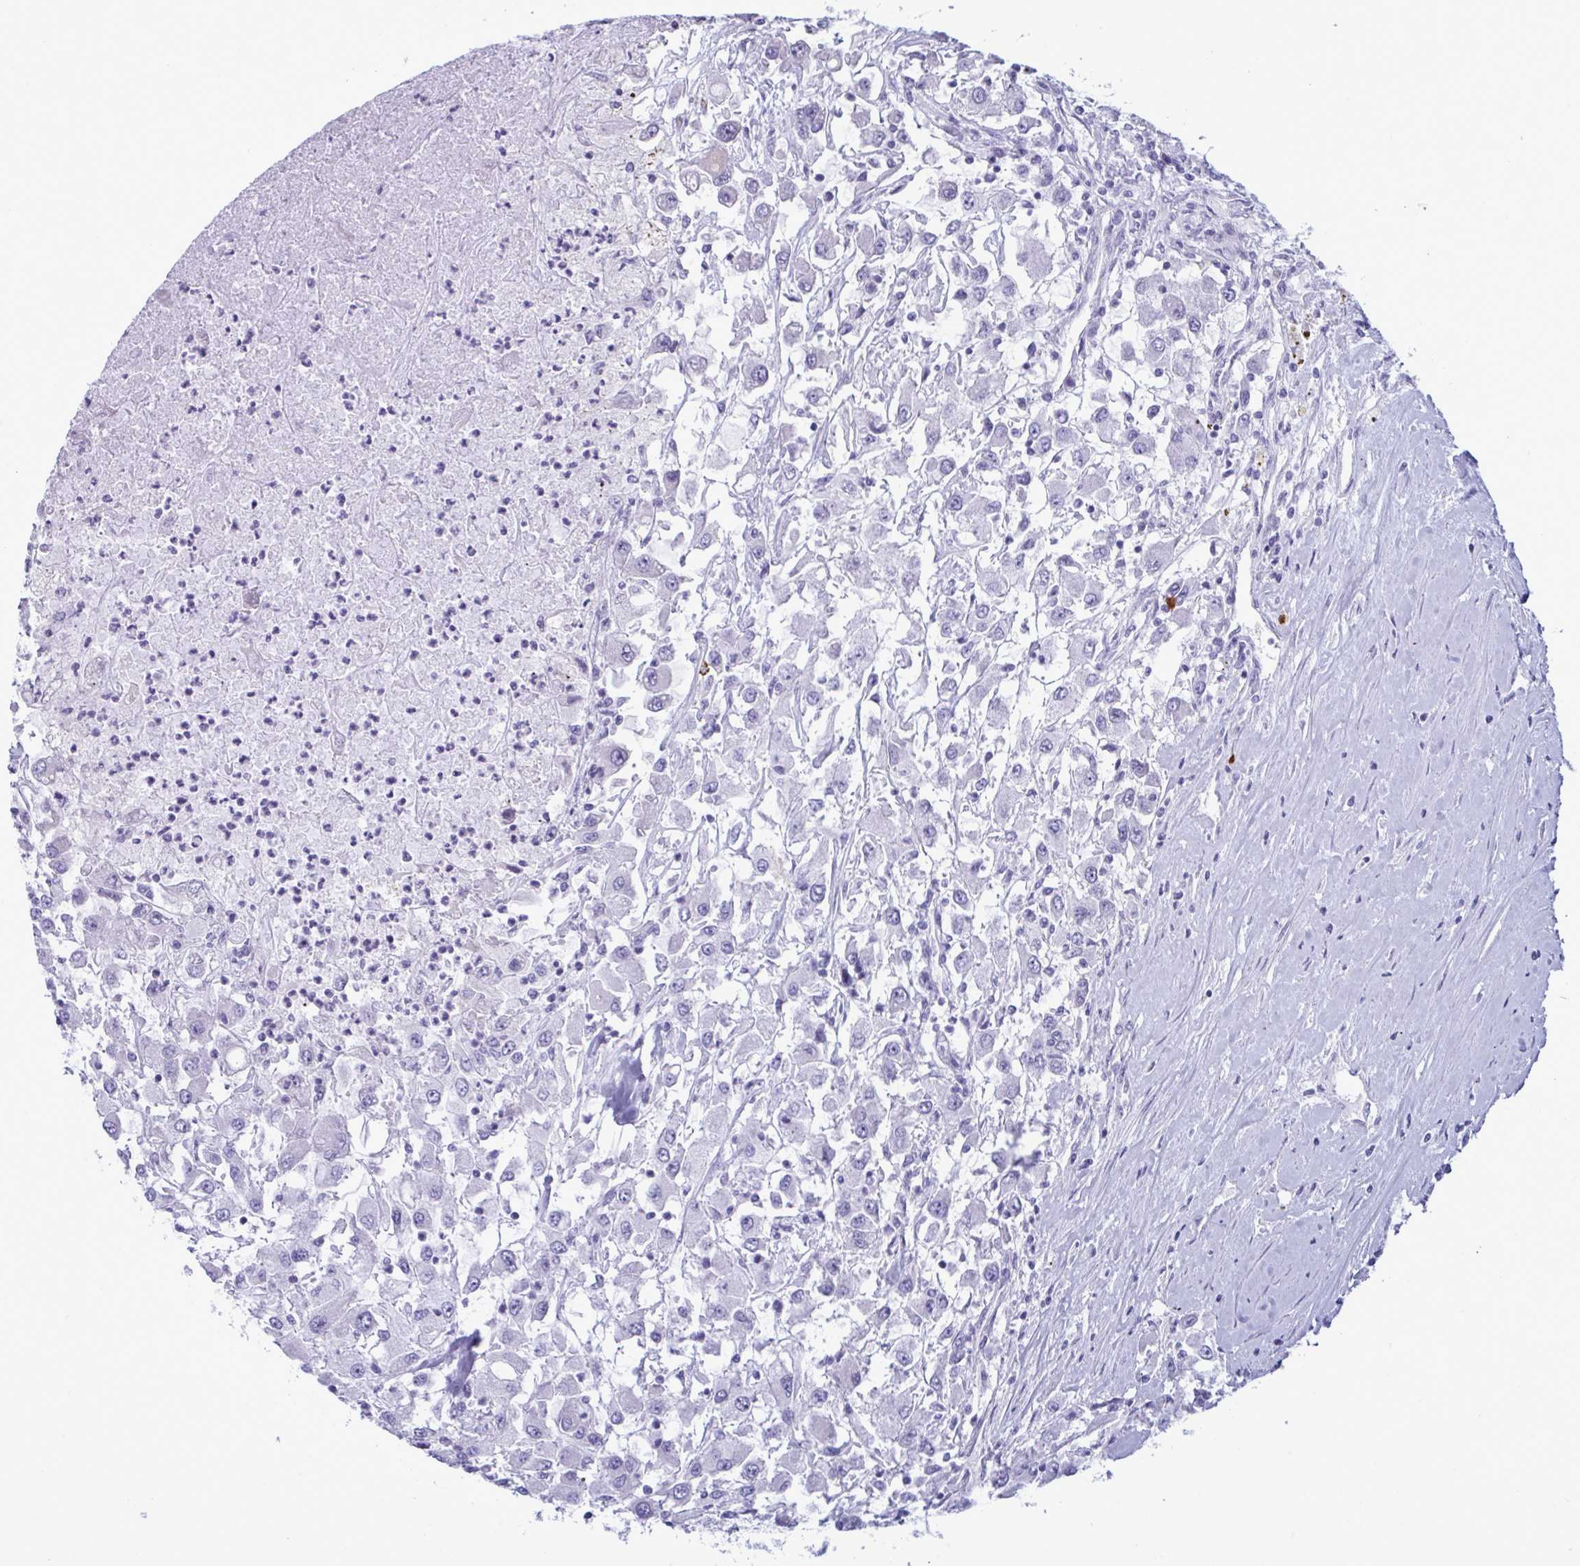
{"staining": {"intensity": "negative", "quantity": "none", "location": "none"}, "tissue": "renal cancer", "cell_type": "Tumor cells", "image_type": "cancer", "snomed": [{"axis": "morphology", "description": "Adenocarcinoma, NOS"}, {"axis": "topography", "description": "Kidney"}], "caption": "Adenocarcinoma (renal) was stained to show a protein in brown. There is no significant expression in tumor cells. (DAB (3,3'-diaminobenzidine) IHC, high magnification).", "gene": "ZNF684", "patient": {"sex": "female", "age": 67}}